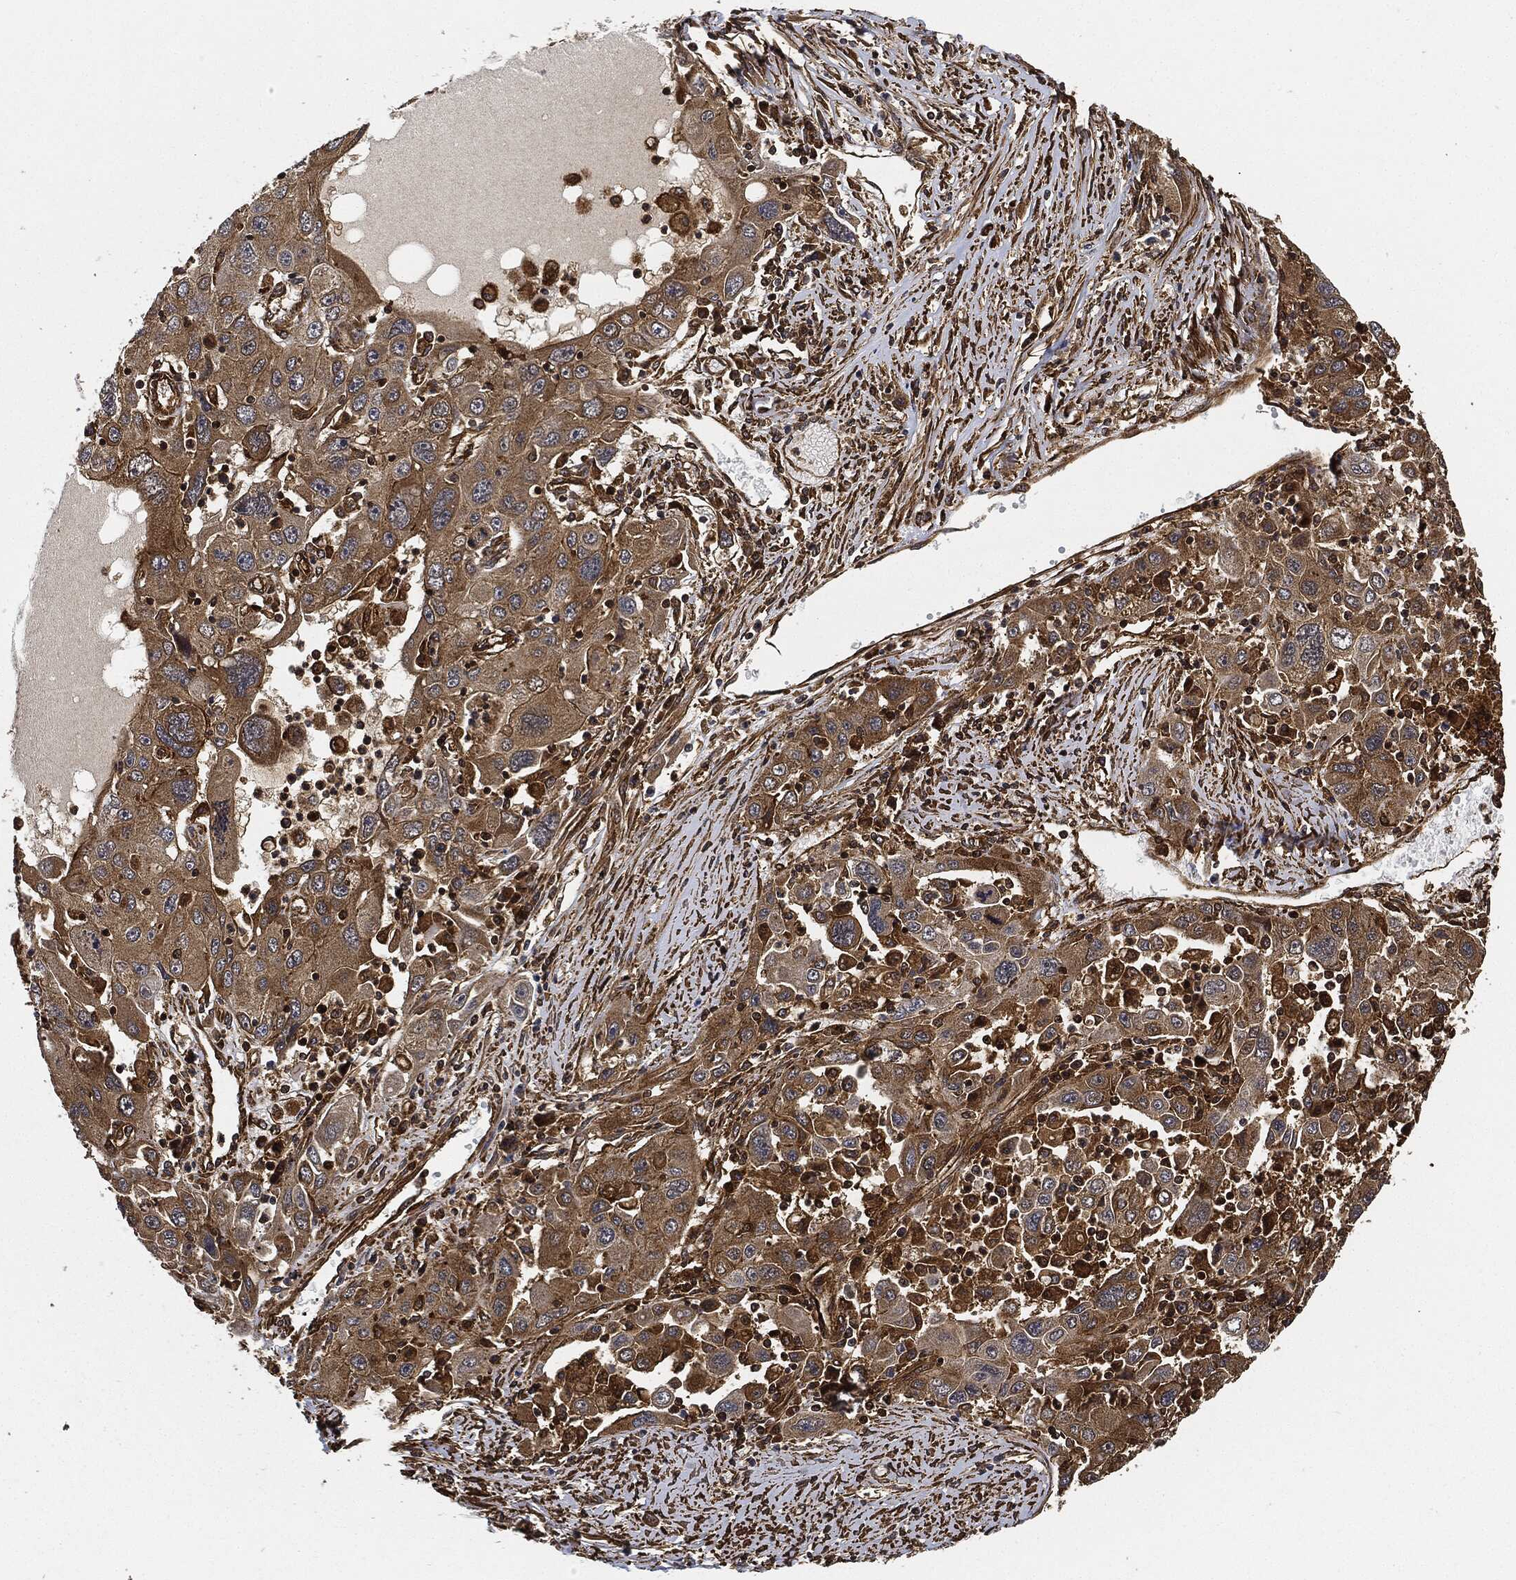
{"staining": {"intensity": "strong", "quantity": ">75%", "location": "cytoplasmic/membranous"}, "tissue": "stomach cancer", "cell_type": "Tumor cells", "image_type": "cancer", "snomed": [{"axis": "morphology", "description": "Adenocarcinoma, NOS"}, {"axis": "topography", "description": "Stomach"}], "caption": "Stomach cancer (adenocarcinoma) tissue exhibits strong cytoplasmic/membranous expression in about >75% of tumor cells, visualized by immunohistochemistry. The staining was performed using DAB (3,3'-diaminobenzidine), with brown indicating positive protein expression. Nuclei are stained blue with hematoxylin.", "gene": "CEP290", "patient": {"sex": "male", "age": 56}}